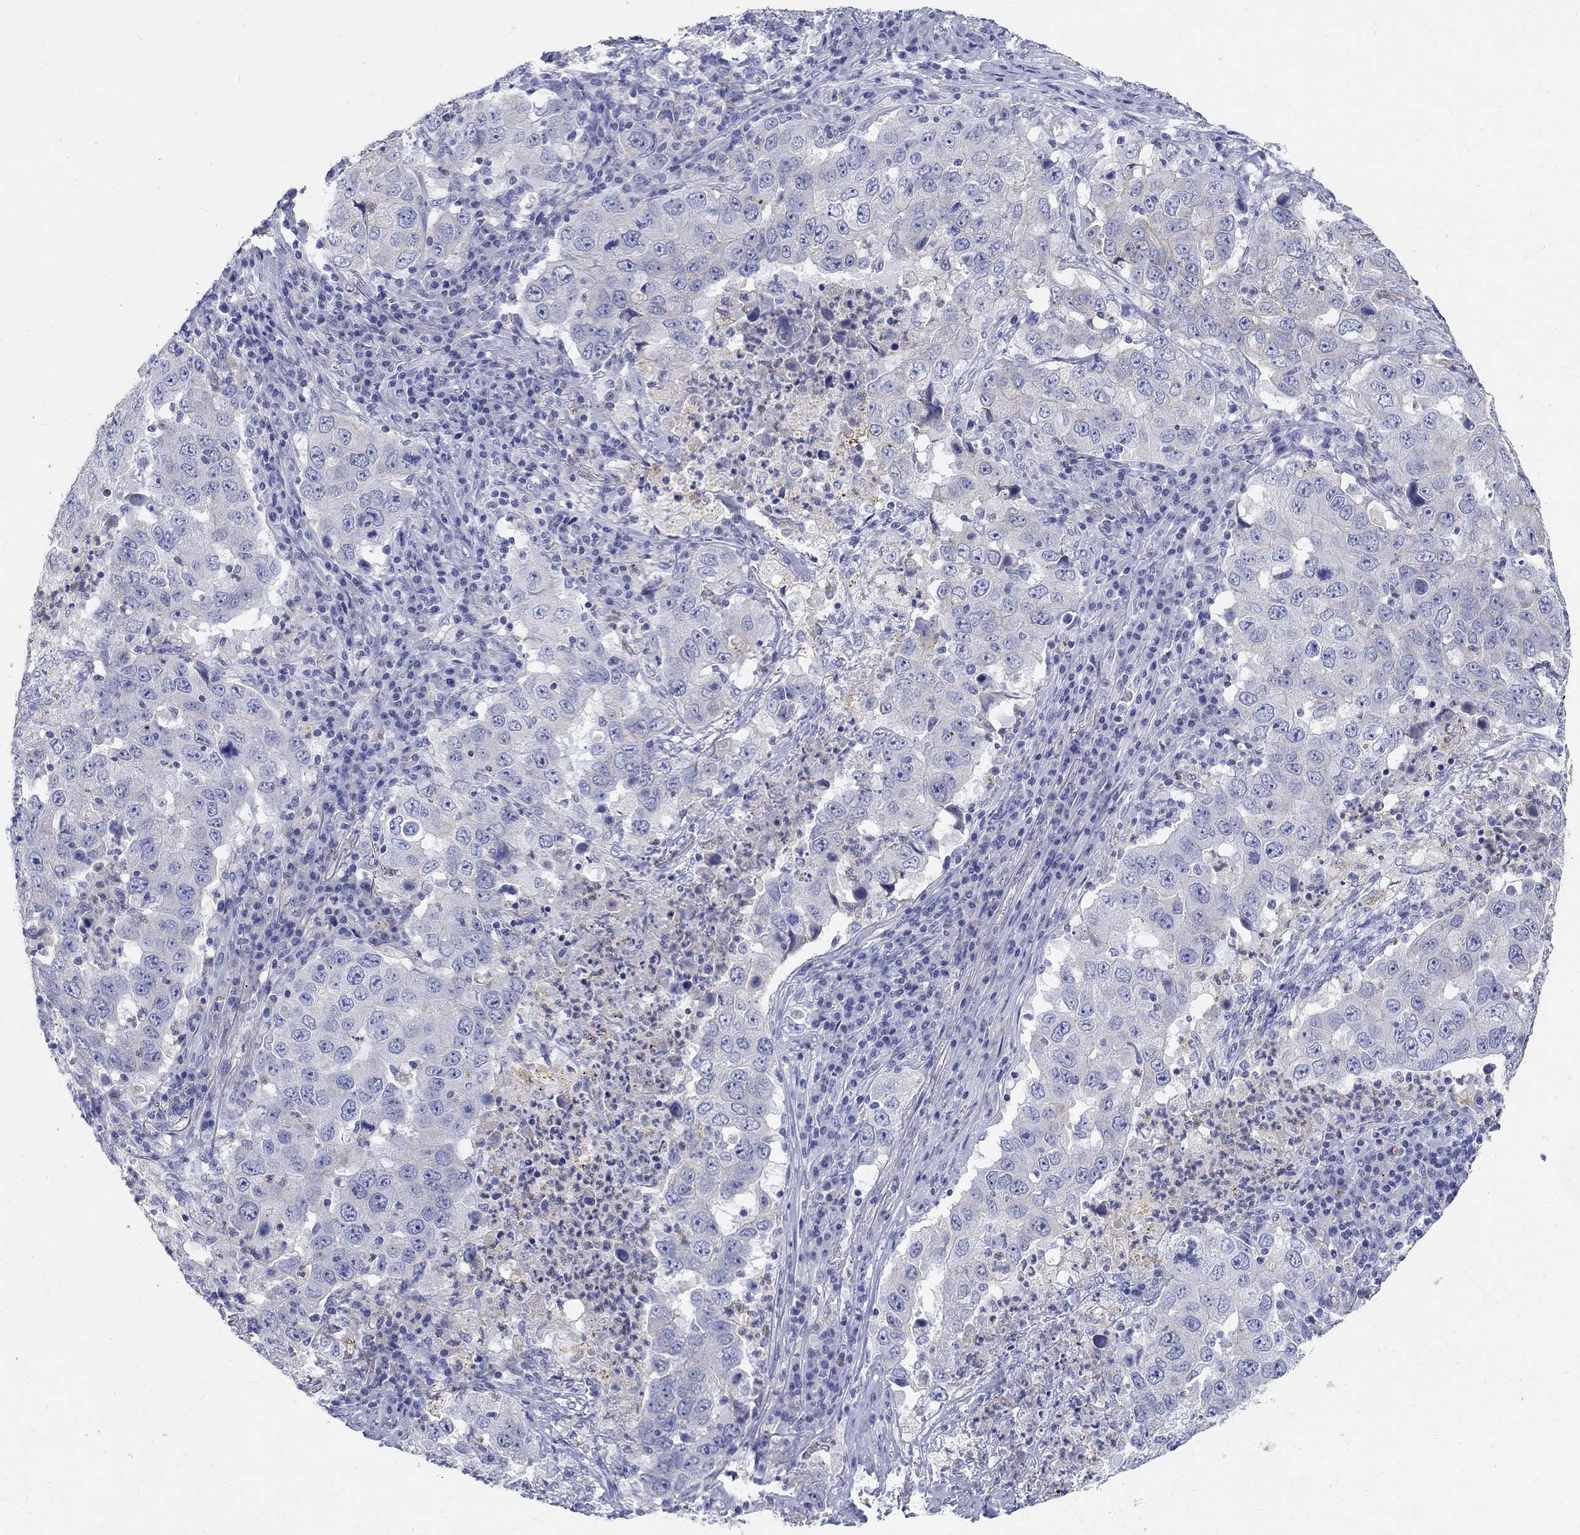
{"staining": {"intensity": "negative", "quantity": "none", "location": "none"}, "tissue": "lung cancer", "cell_type": "Tumor cells", "image_type": "cancer", "snomed": [{"axis": "morphology", "description": "Adenocarcinoma, NOS"}, {"axis": "topography", "description": "Lung"}], "caption": "The image exhibits no staining of tumor cells in adenocarcinoma (lung).", "gene": "SOX2", "patient": {"sex": "male", "age": 73}}